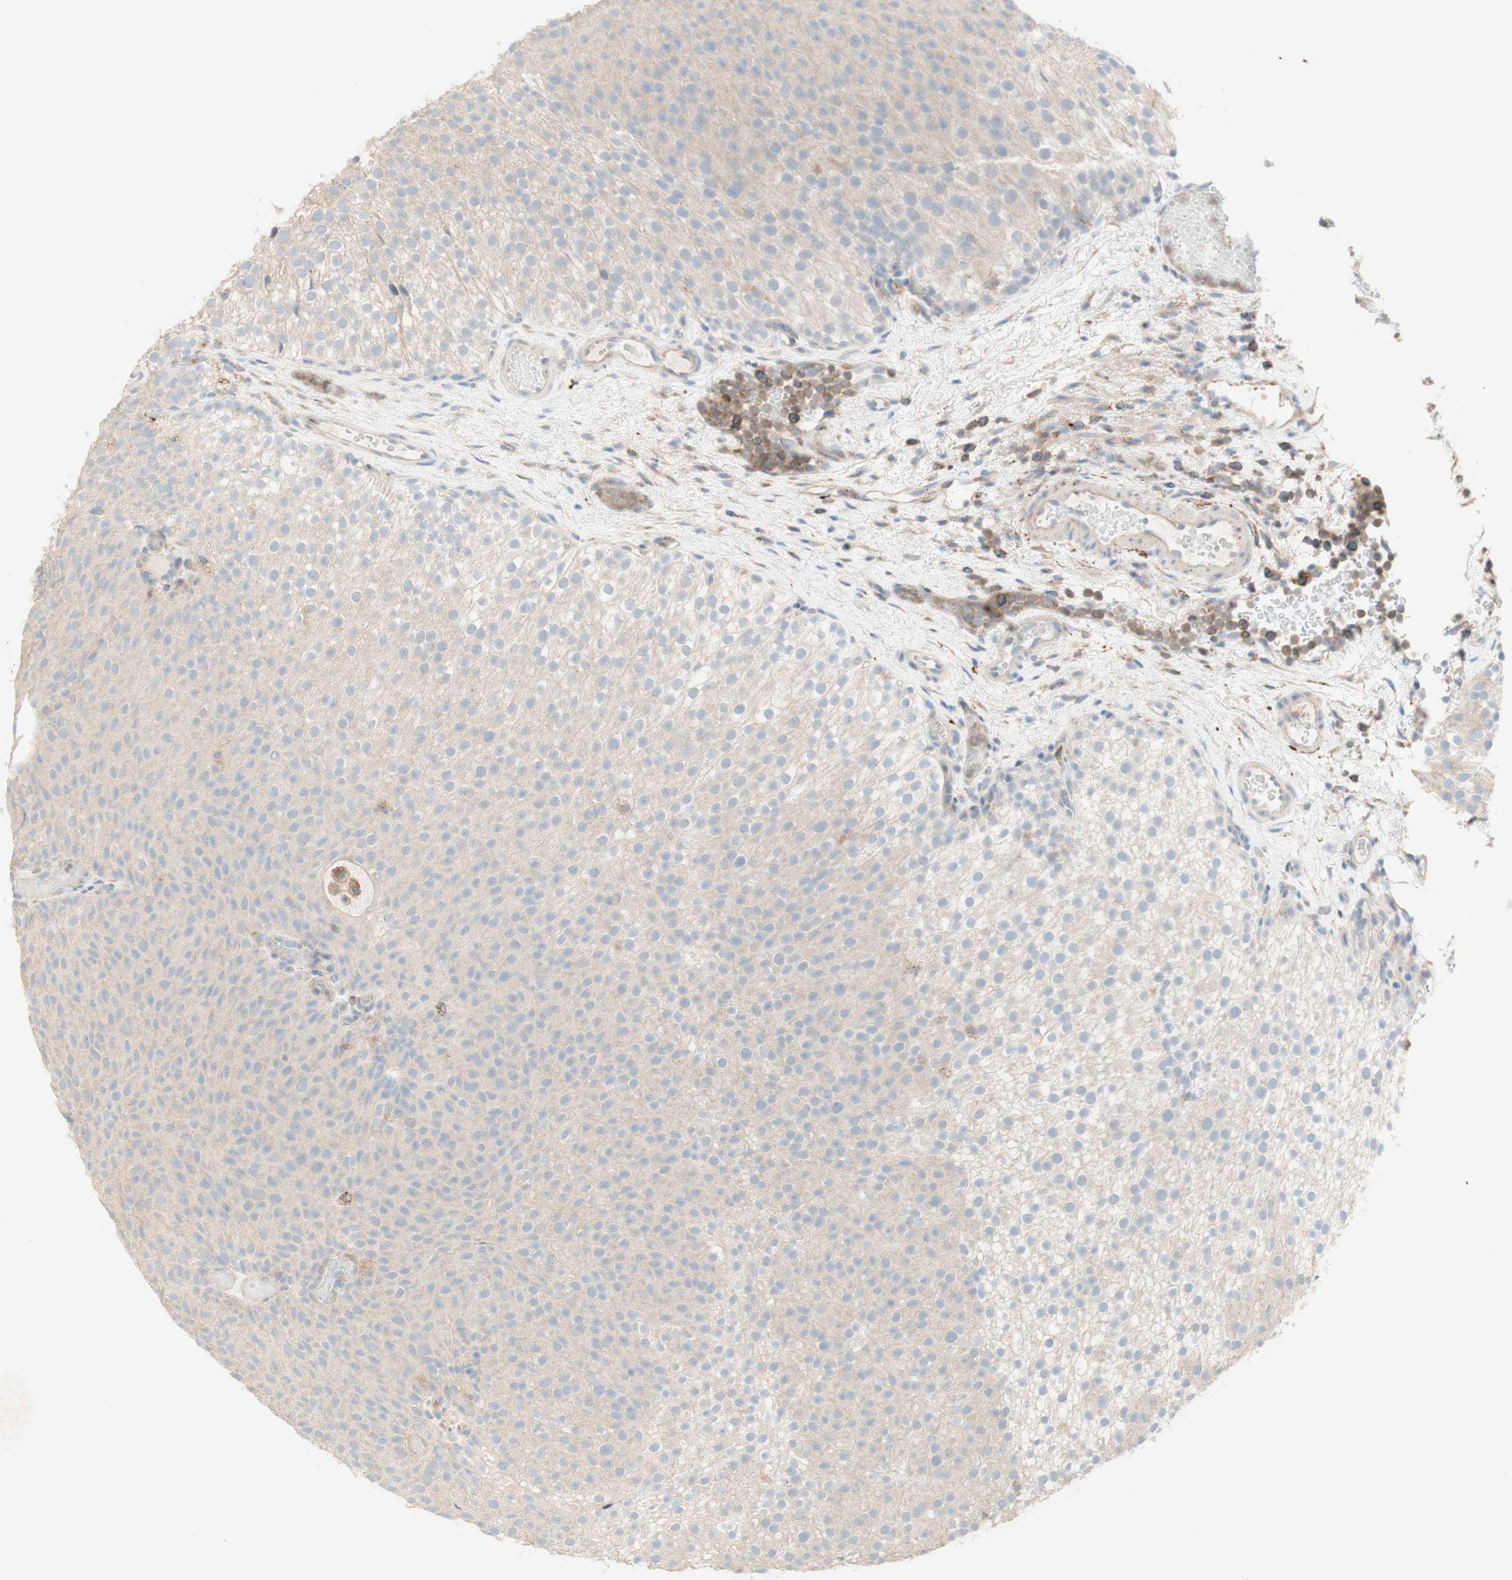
{"staining": {"intensity": "weak", "quantity": ">75%", "location": "cytoplasmic/membranous"}, "tissue": "urothelial cancer", "cell_type": "Tumor cells", "image_type": "cancer", "snomed": [{"axis": "morphology", "description": "Urothelial carcinoma, Low grade"}, {"axis": "topography", "description": "Urinary bladder"}], "caption": "Weak cytoplasmic/membranous staining is identified in approximately >75% of tumor cells in low-grade urothelial carcinoma.", "gene": "GAPT", "patient": {"sex": "male", "age": 78}}